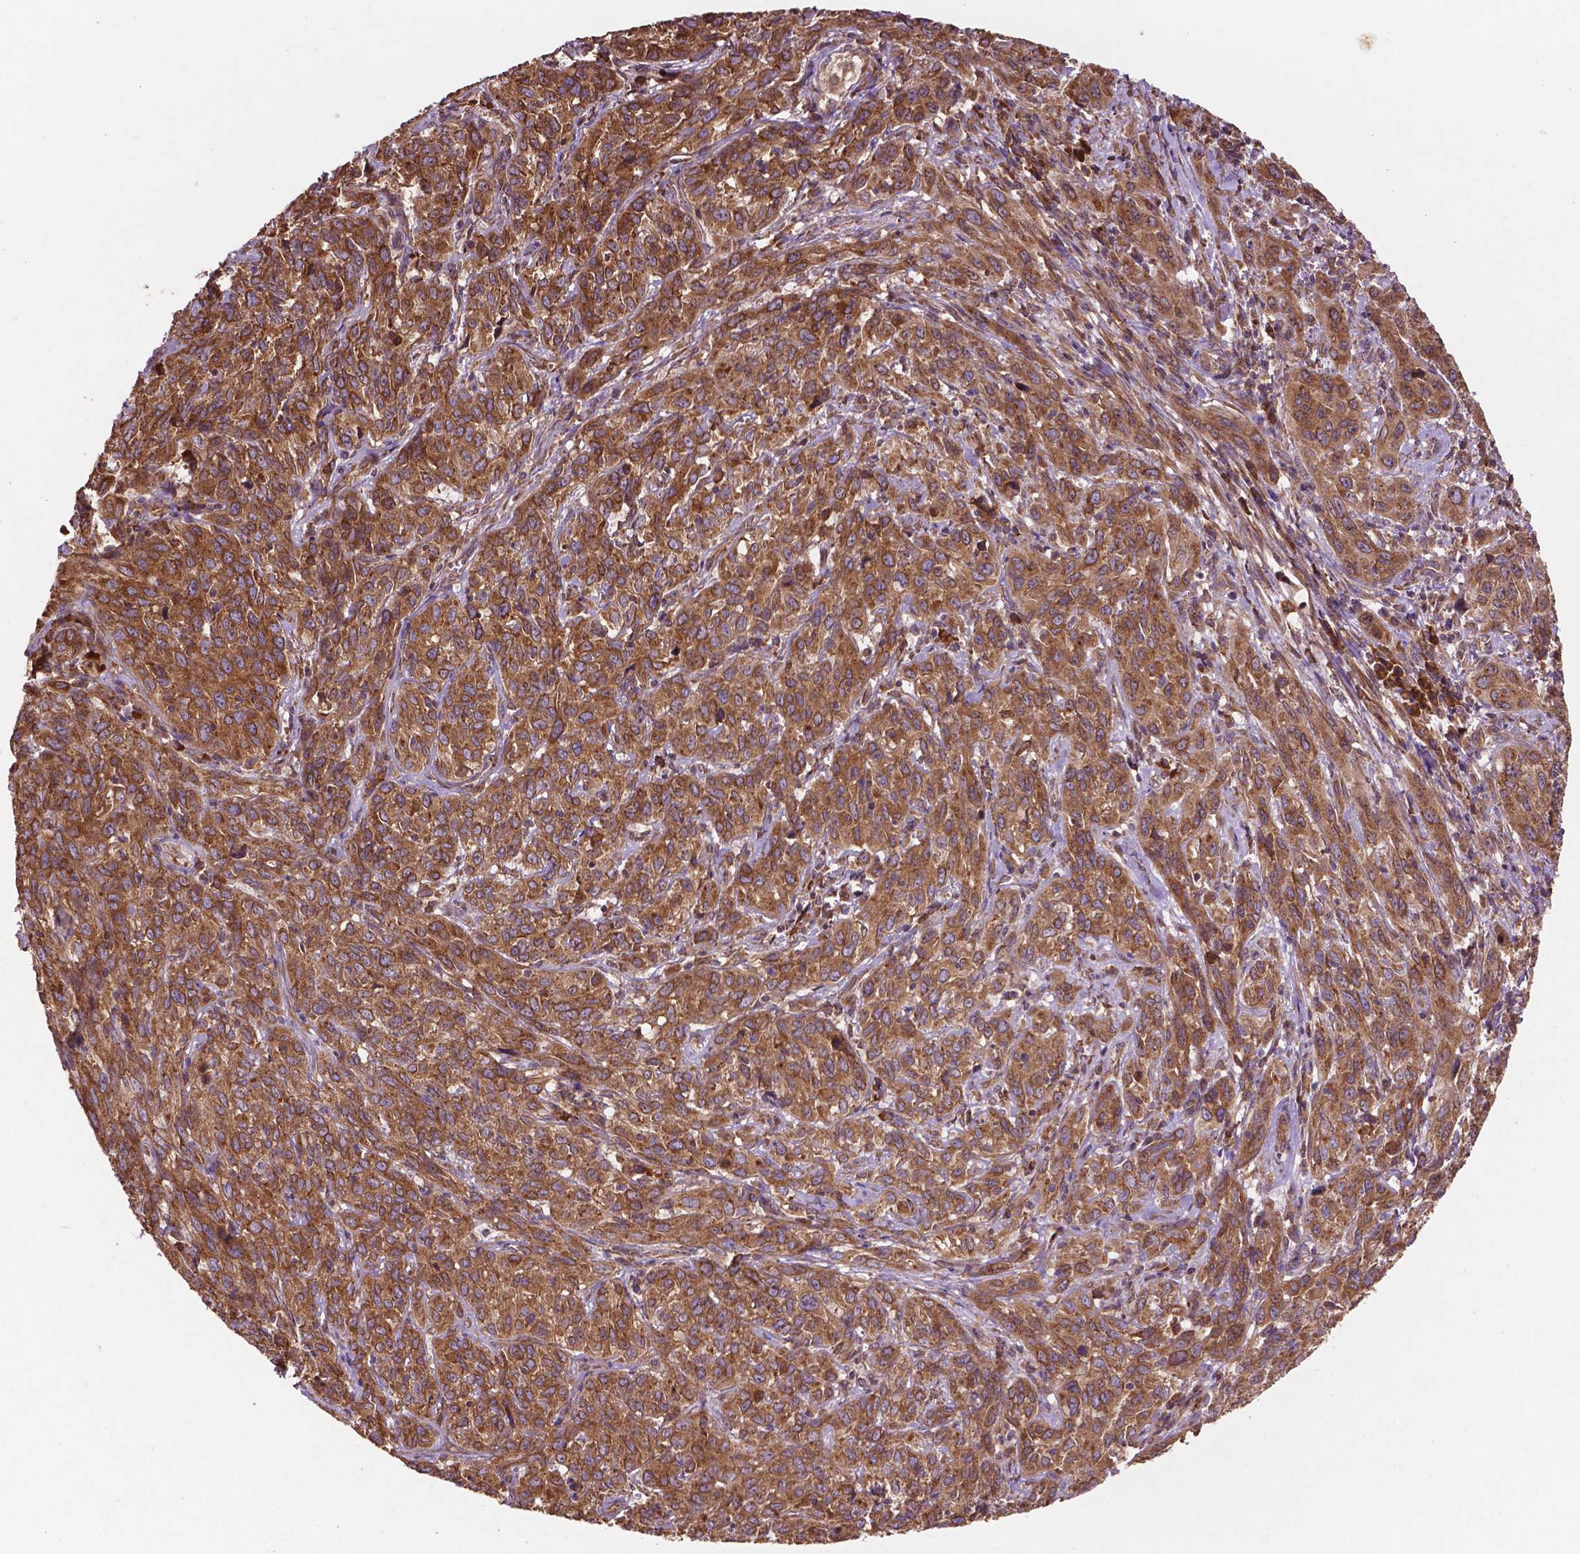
{"staining": {"intensity": "moderate", "quantity": ">75%", "location": "cytoplasmic/membranous"}, "tissue": "cervical cancer", "cell_type": "Tumor cells", "image_type": "cancer", "snomed": [{"axis": "morphology", "description": "Squamous cell carcinoma, NOS"}, {"axis": "topography", "description": "Cervix"}], "caption": "Tumor cells exhibit moderate cytoplasmic/membranous expression in about >75% of cells in squamous cell carcinoma (cervical). (IHC, brightfield microscopy, high magnification).", "gene": "CCDC71L", "patient": {"sex": "female", "age": 51}}